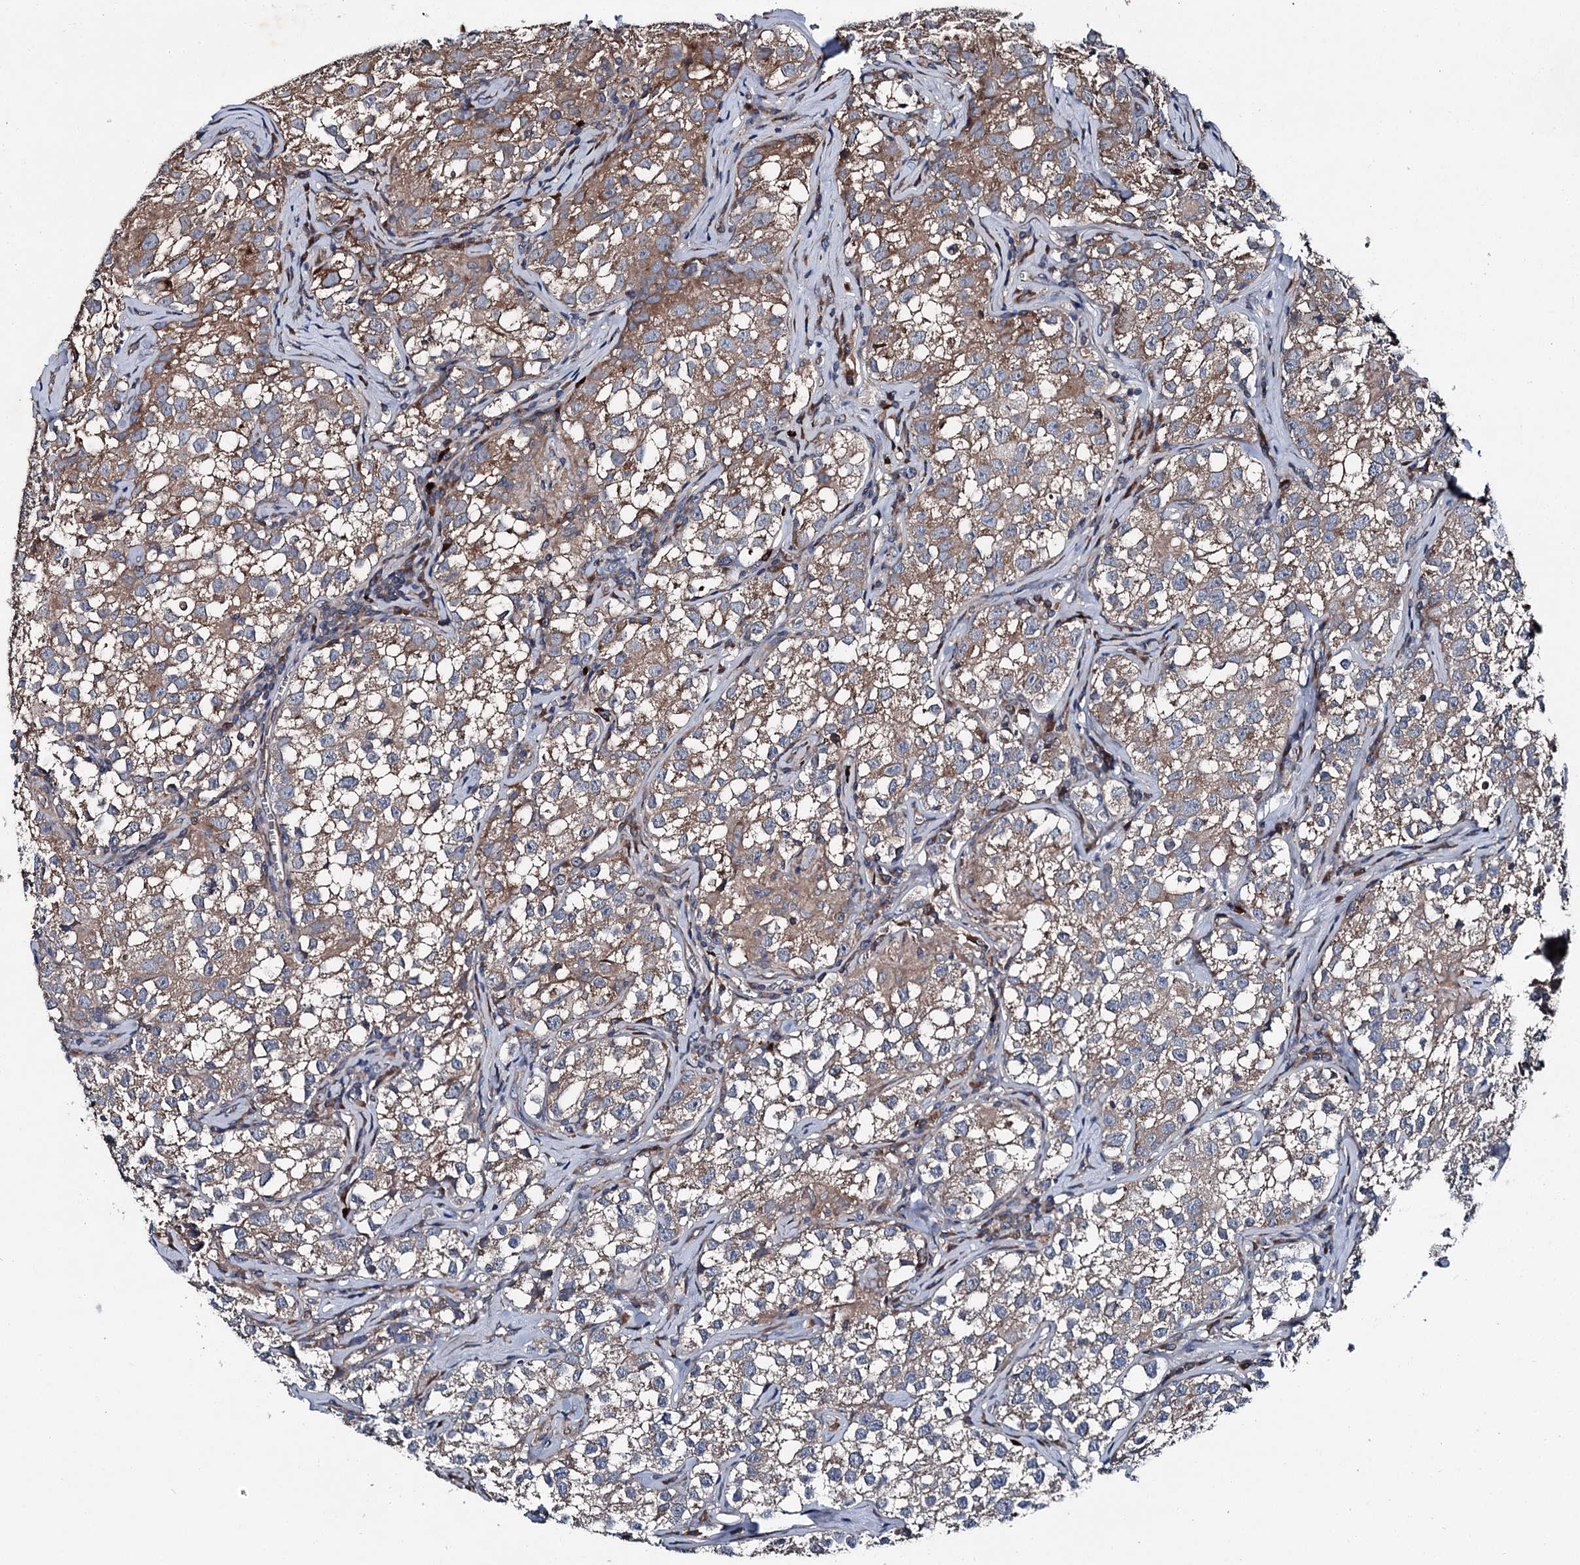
{"staining": {"intensity": "moderate", "quantity": ">75%", "location": "cytoplasmic/membranous"}, "tissue": "testis cancer", "cell_type": "Tumor cells", "image_type": "cancer", "snomed": [{"axis": "morphology", "description": "Seminoma, NOS"}, {"axis": "morphology", "description": "Carcinoma, Embryonal, NOS"}, {"axis": "topography", "description": "Testis"}], "caption": "Approximately >75% of tumor cells in testis cancer exhibit moderate cytoplasmic/membranous protein staining as visualized by brown immunohistochemical staining.", "gene": "SLC22A25", "patient": {"sex": "male", "age": 43}}